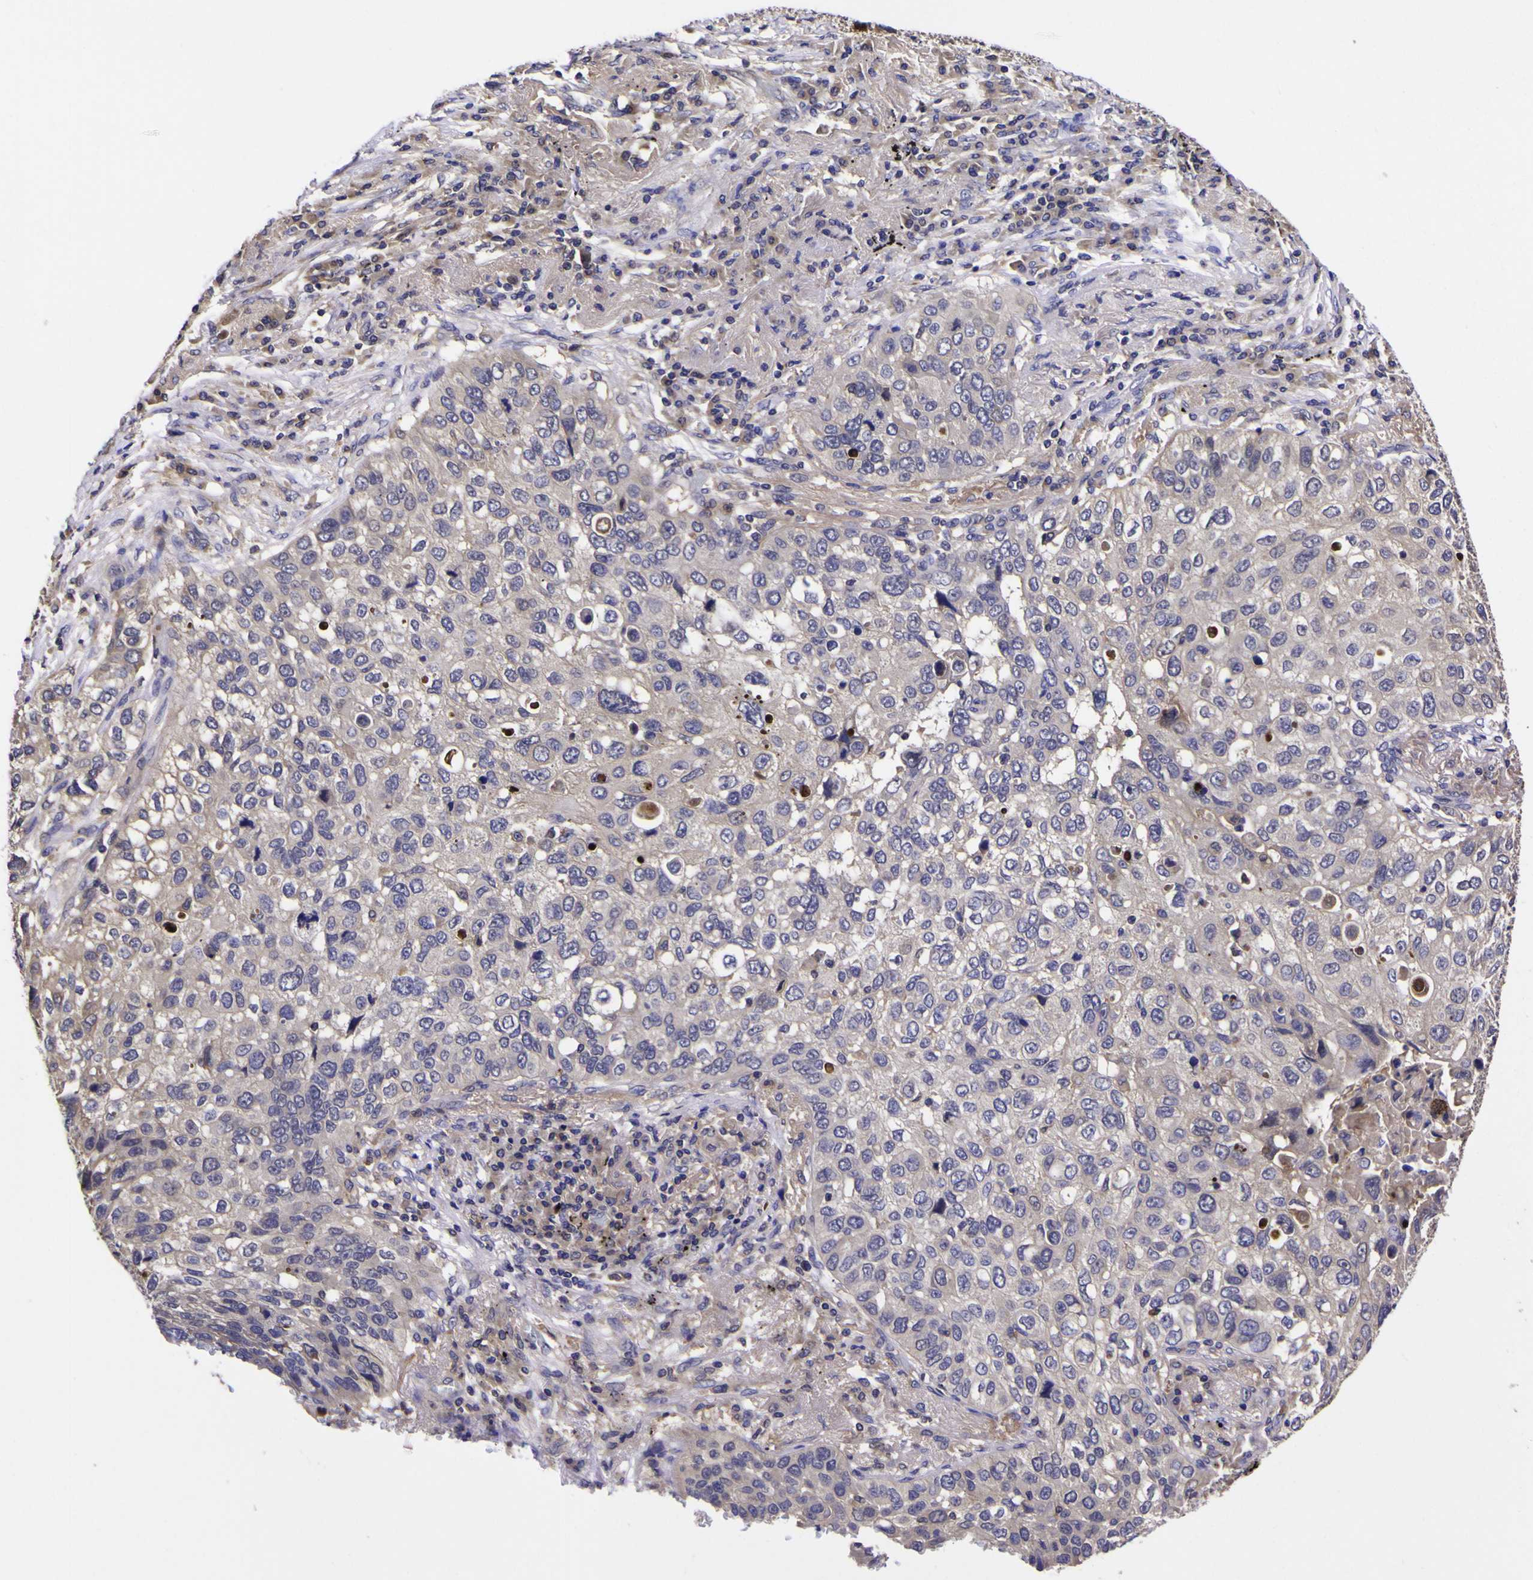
{"staining": {"intensity": "weak", "quantity": "<25%", "location": "cytoplasmic/membranous"}, "tissue": "lung cancer", "cell_type": "Tumor cells", "image_type": "cancer", "snomed": [{"axis": "morphology", "description": "Squamous cell carcinoma, NOS"}, {"axis": "topography", "description": "Lung"}], "caption": "IHC of human lung squamous cell carcinoma demonstrates no positivity in tumor cells.", "gene": "MAPK14", "patient": {"sex": "male", "age": 57}}